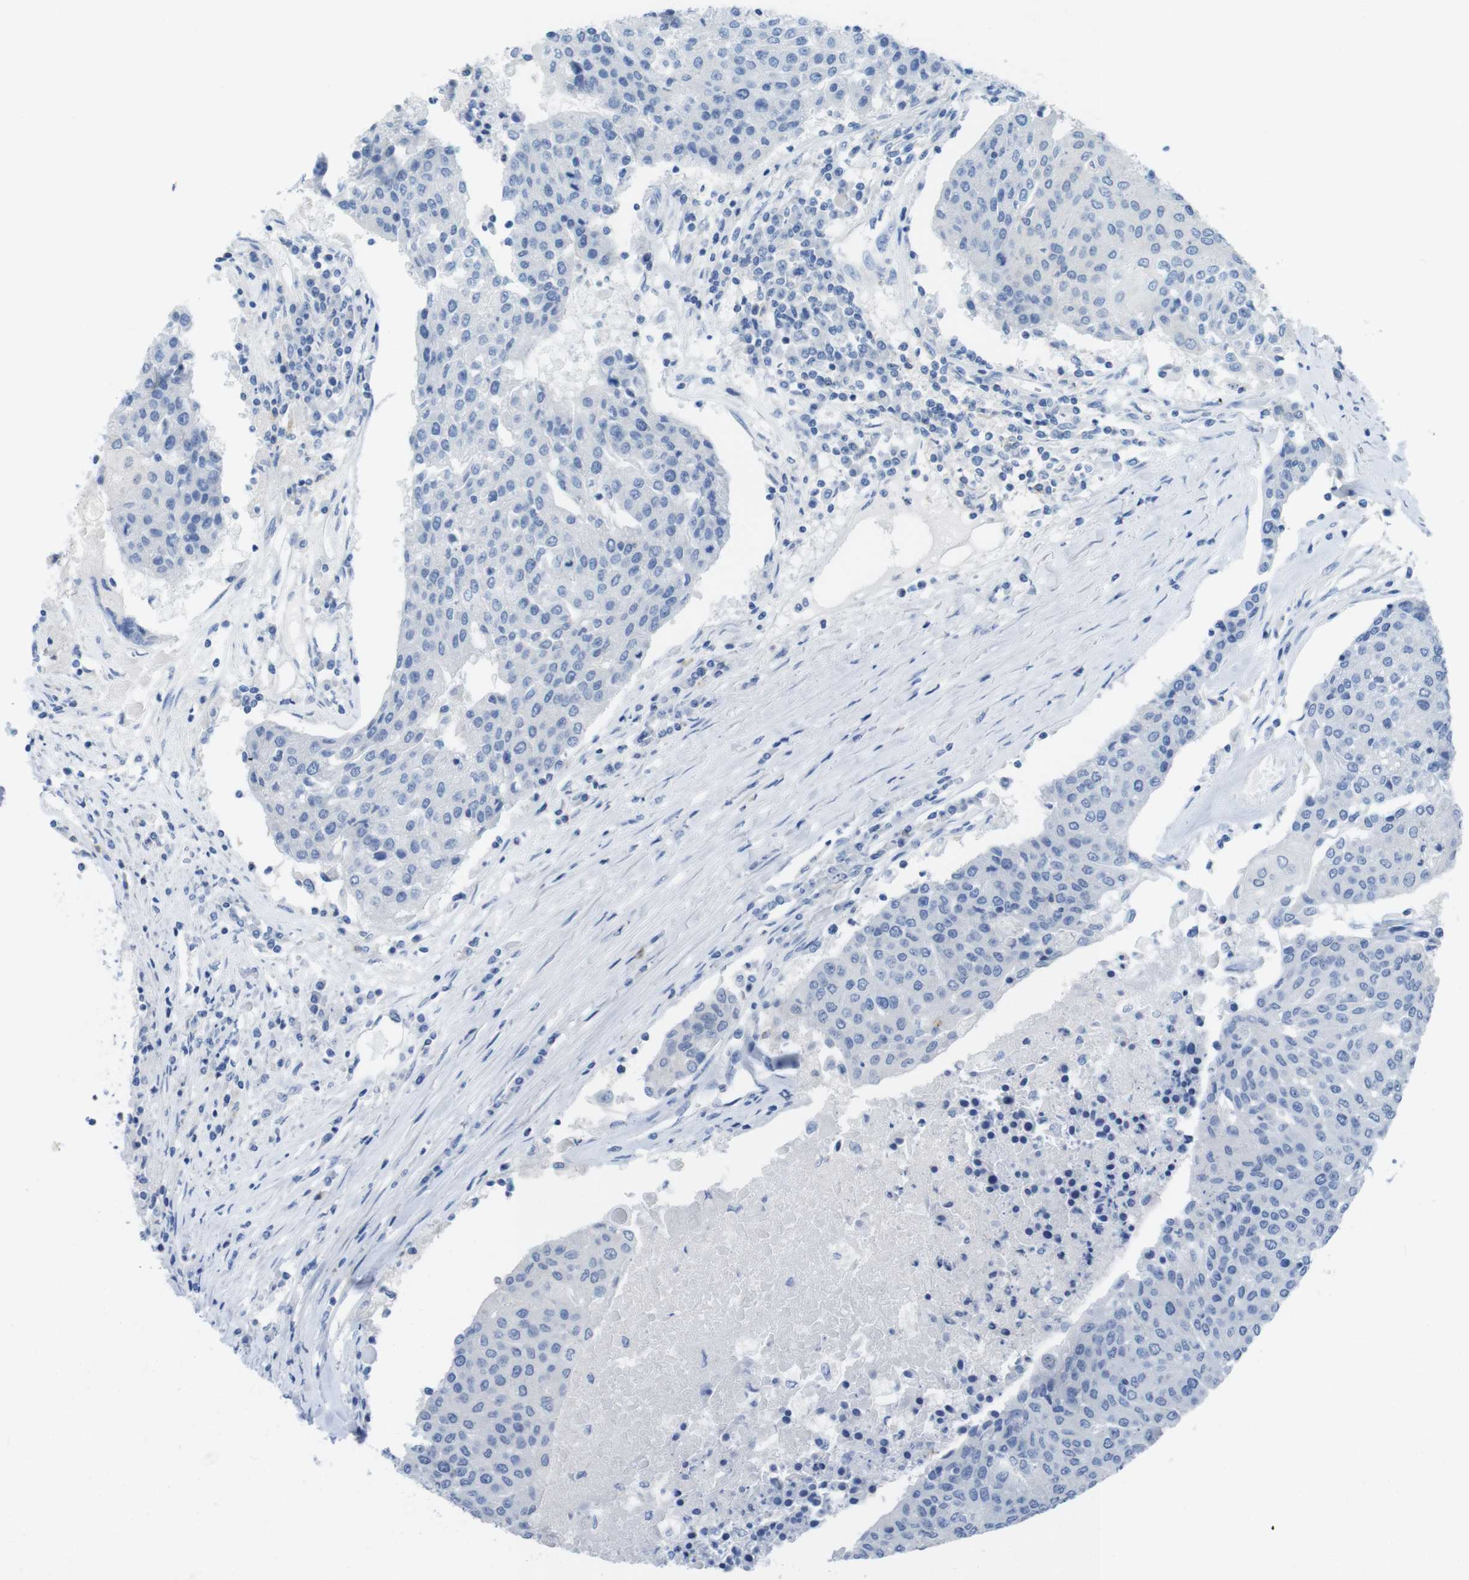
{"staining": {"intensity": "negative", "quantity": "none", "location": "none"}, "tissue": "urothelial cancer", "cell_type": "Tumor cells", "image_type": "cancer", "snomed": [{"axis": "morphology", "description": "Urothelial carcinoma, High grade"}, {"axis": "topography", "description": "Urinary bladder"}], "caption": "IHC micrograph of human urothelial cancer stained for a protein (brown), which demonstrates no positivity in tumor cells.", "gene": "CD5", "patient": {"sex": "female", "age": 85}}